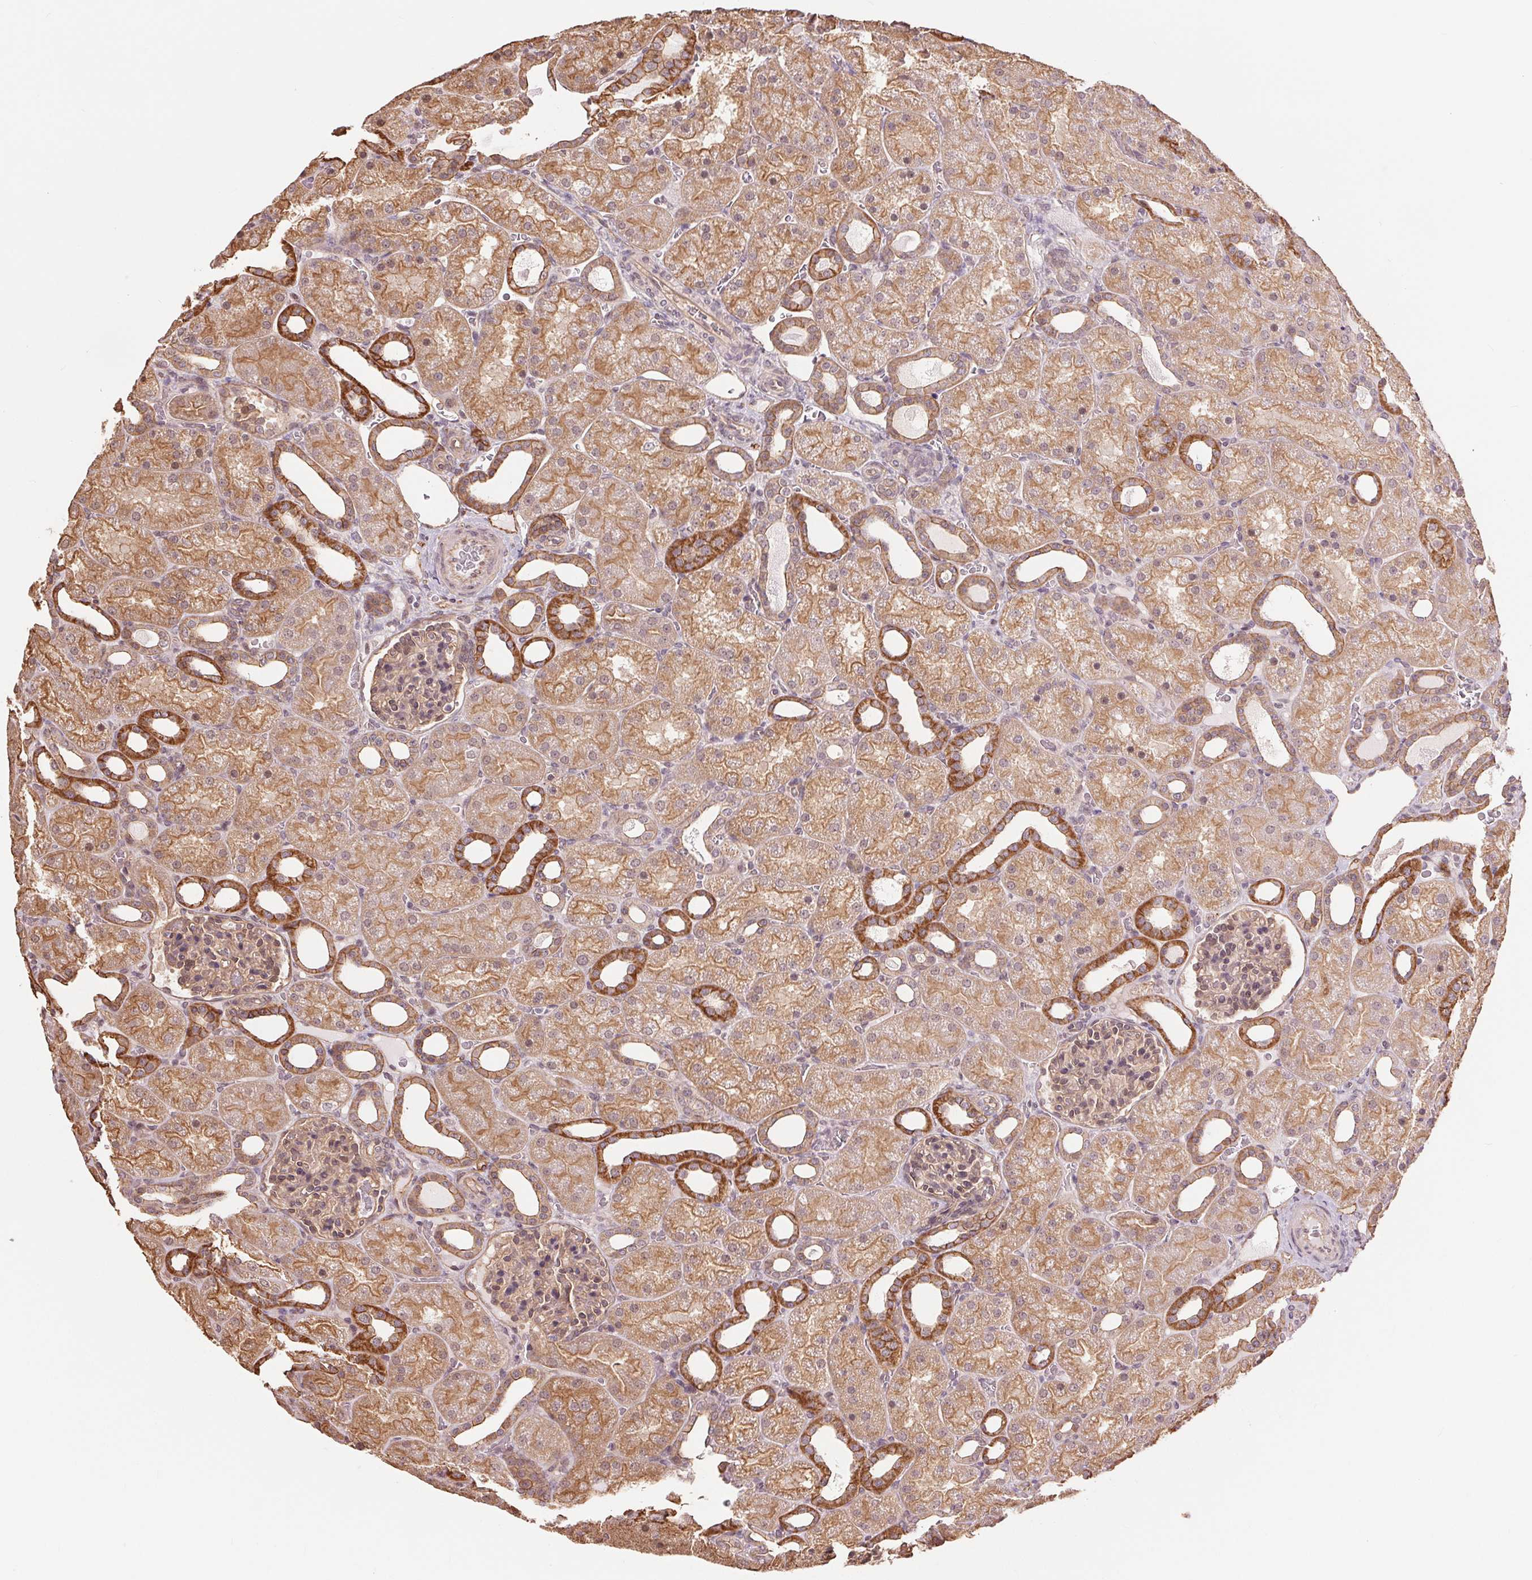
{"staining": {"intensity": "weak", "quantity": "25%-75%", "location": "cytoplasmic/membranous"}, "tissue": "kidney", "cell_type": "Cells in glomeruli", "image_type": "normal", "snomed": [{"axis": "morphology", "description": "Normal tissue, NOS"}, {"axis": "topography", "description": "Kidney"}], "caption": "IHC photomicrograph of normal kidney: kidney stained using immunohistochemistry (IHC) shows low levels of weak protein expression localized specifically in the cytoplasmic/membranous of cells in glomeruli, appearing as a cytoplasmic/membranous brown color.", "gene": "PALM", "patient": {"sex": "male", "age": 2}}